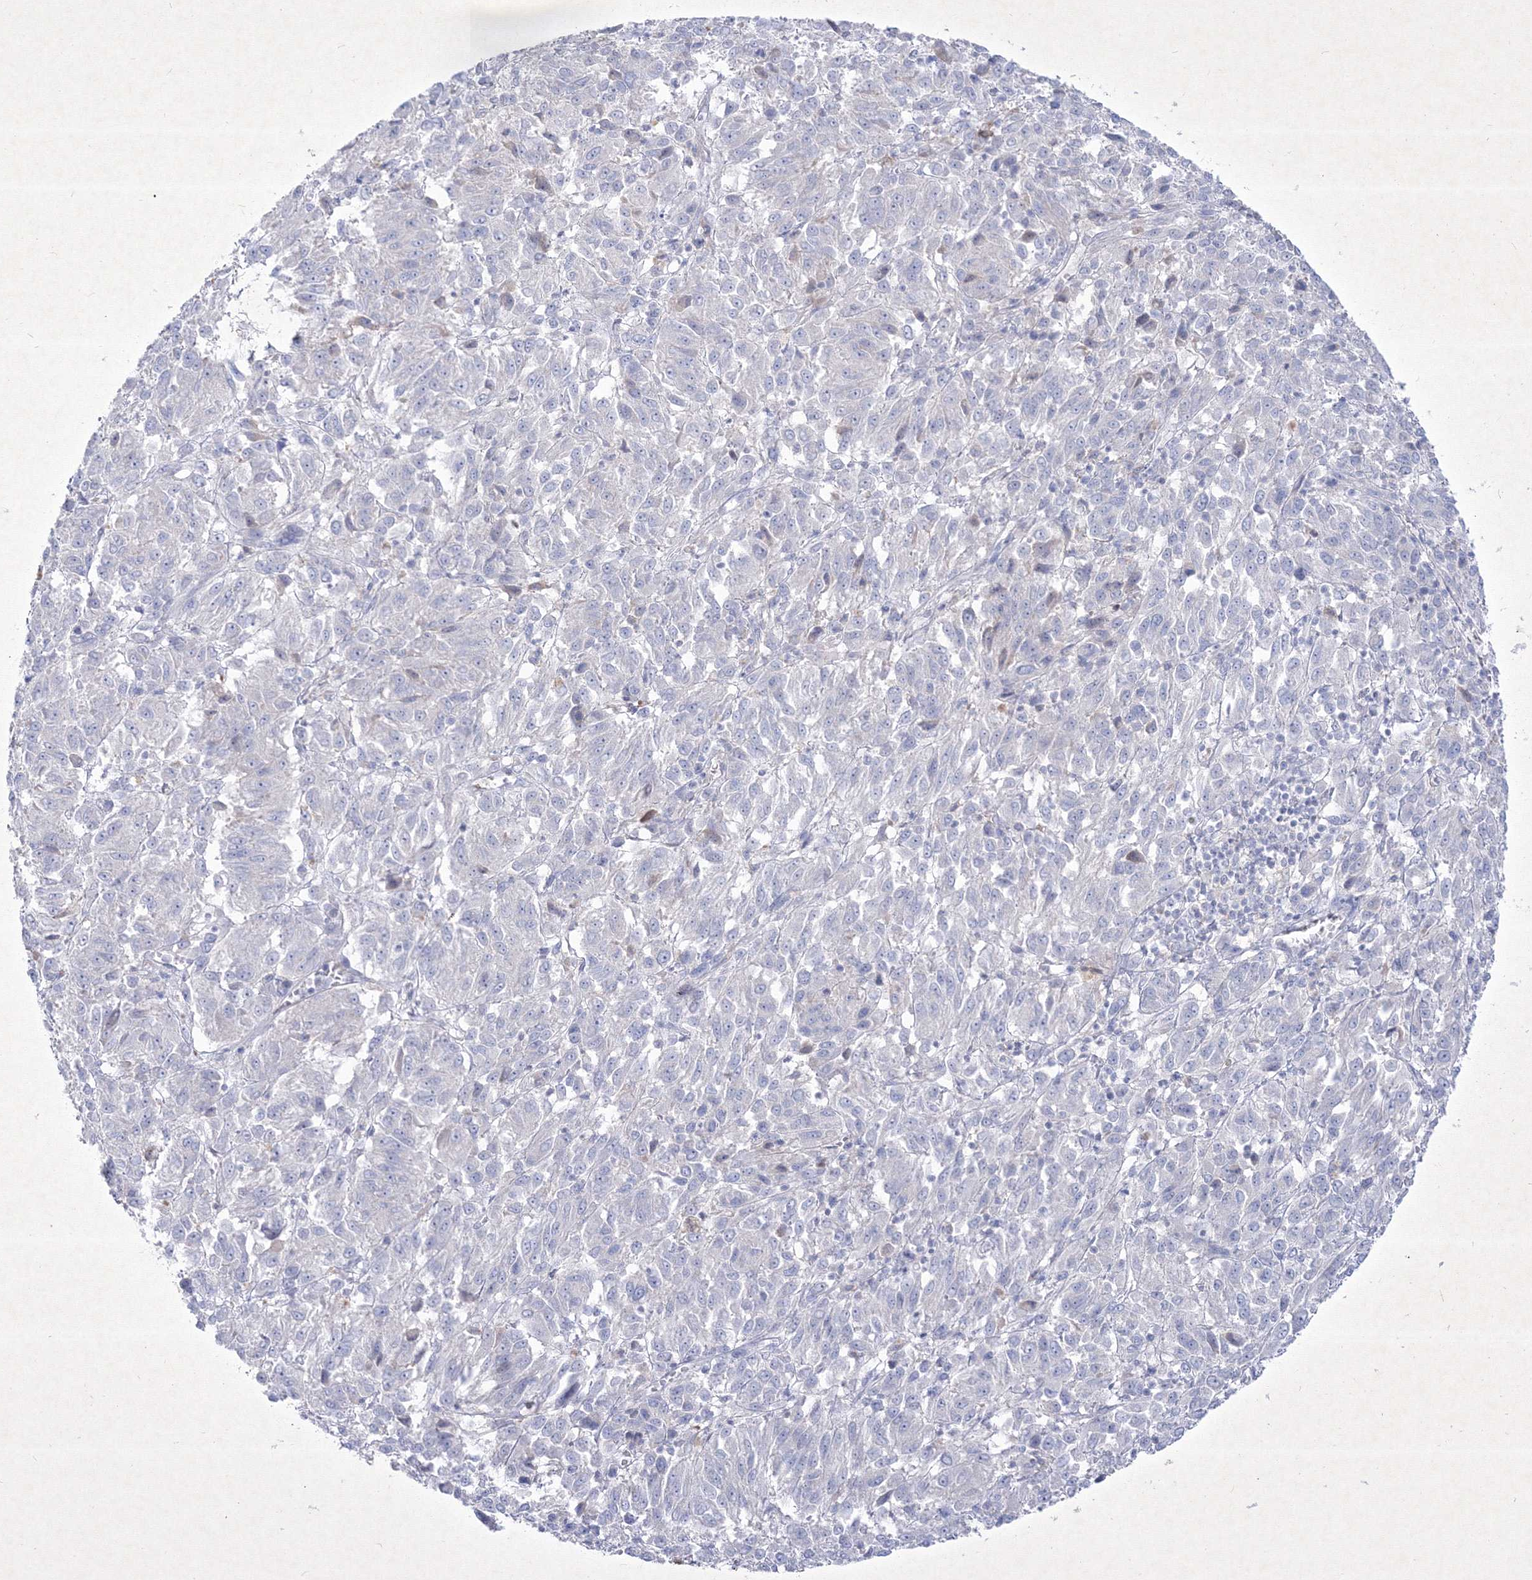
{"staining": {"intensity": "negative", "quantity": "none", "location": "none"}, "tissue": "melanoma", "cell_type": "Tumor cells", "image_type": "cancer", "snomed": [{"axis": "morphology", "description": "Malignant melanoma, Metastatic site"}, {"axis": "topography", "description": "Lung"}], "caption": "Immunohistochemistry (IHC) image of neoplastic tissue: melanoma stained with DAB demonstrates no significant protein positivity in tumor cells.", "gene": "TMEM139", "patient": {"sex": "male", "age": 64}}